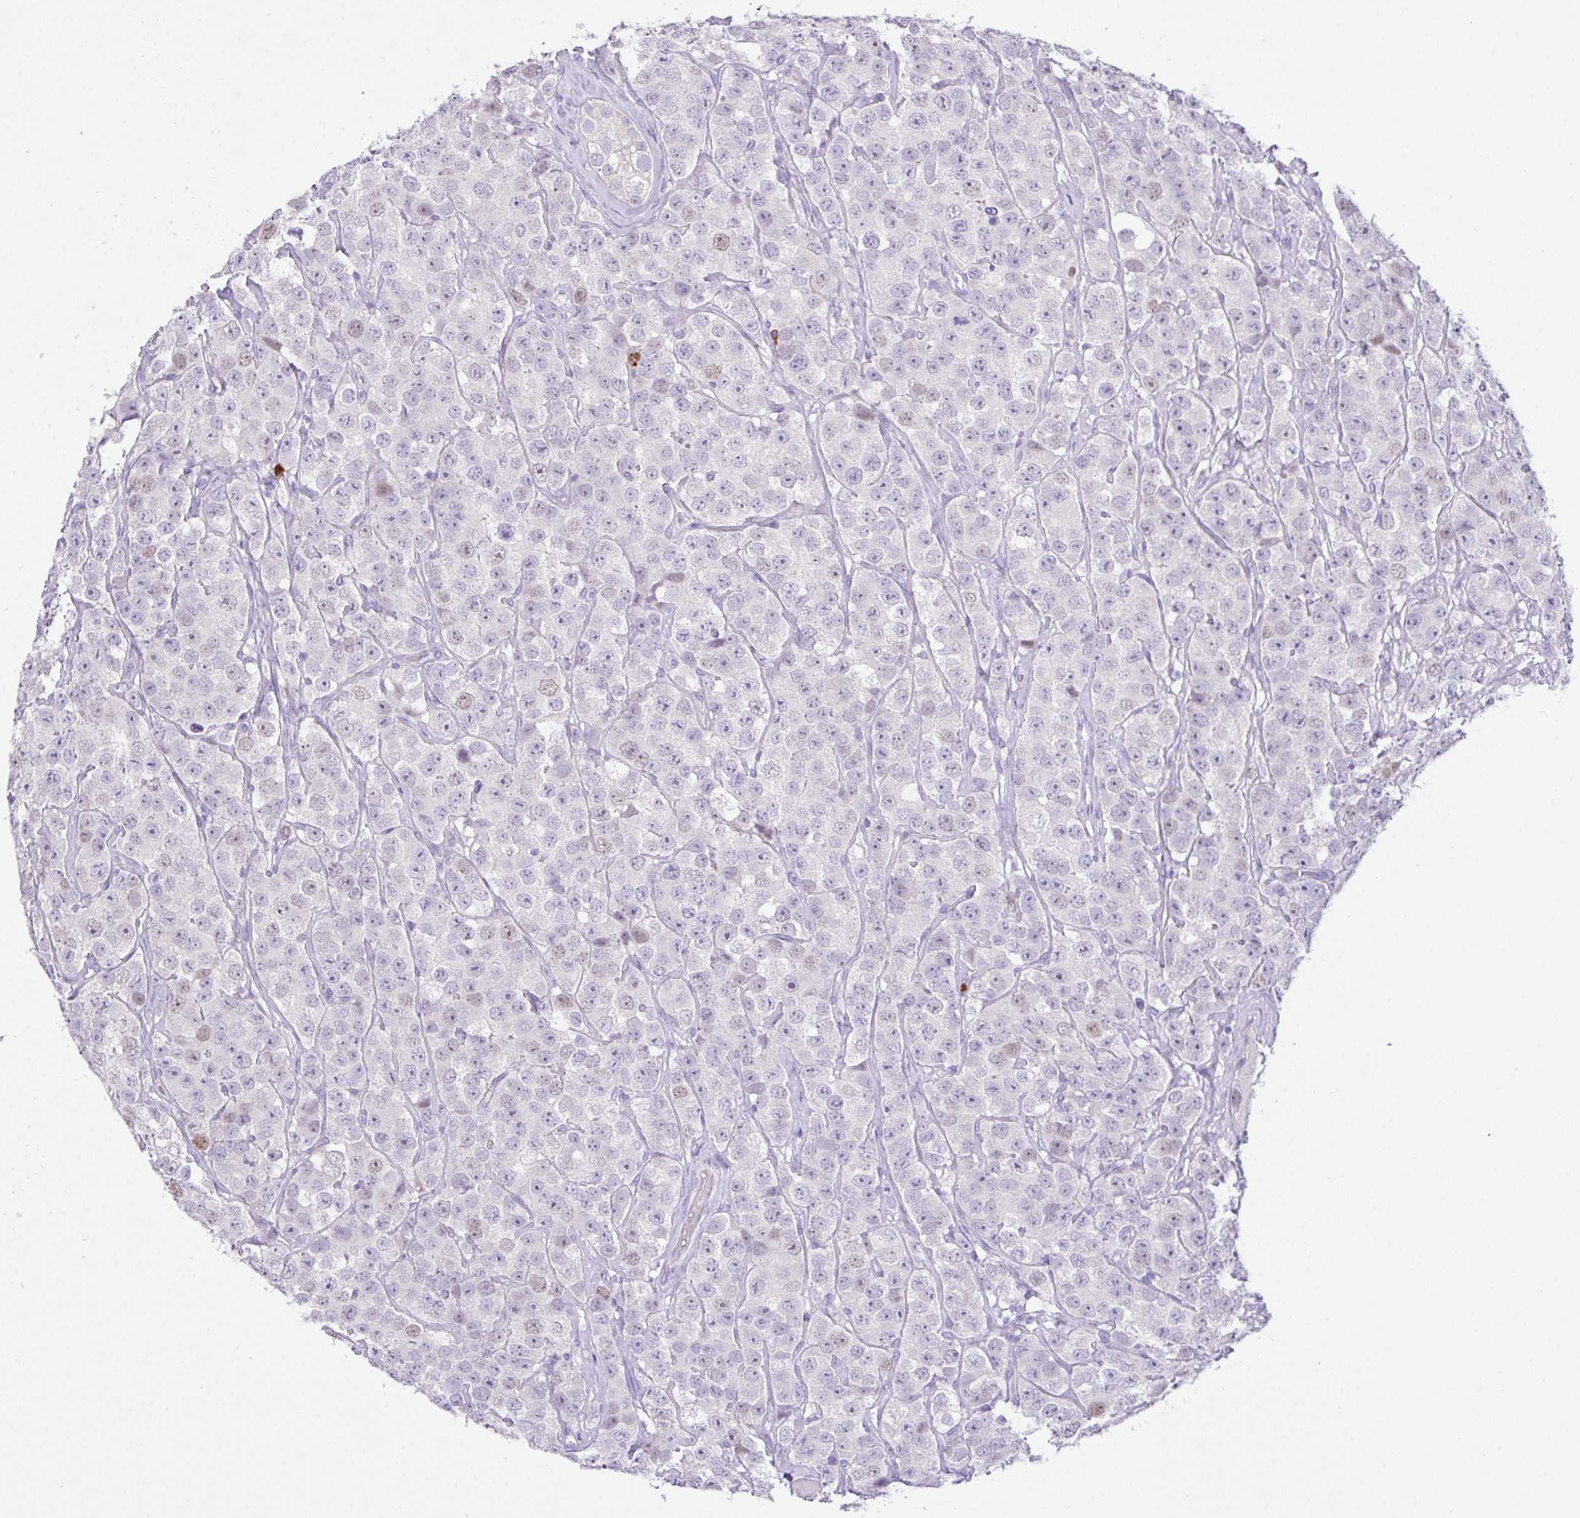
{"staining": {"intensity": "weak", "quantity": "<25%", "location": "nuclear"}, "tissue": "testis cancer", "cell_type": "Tumor cells", "image_type": "cancer", "snomed": [{"axis": "morphology", "description": "Seminoma, NOS"}, {"axis": "topography", "description": "Testis"}], "caption": "A high-resolution photomicrograph shows immunohistochemistry (IHC) staining of seminoma (testis), which exhibits no significant positivity in tumor cells.", "gene": "CST11", "patient": {"sex": "male", "age": 28}}